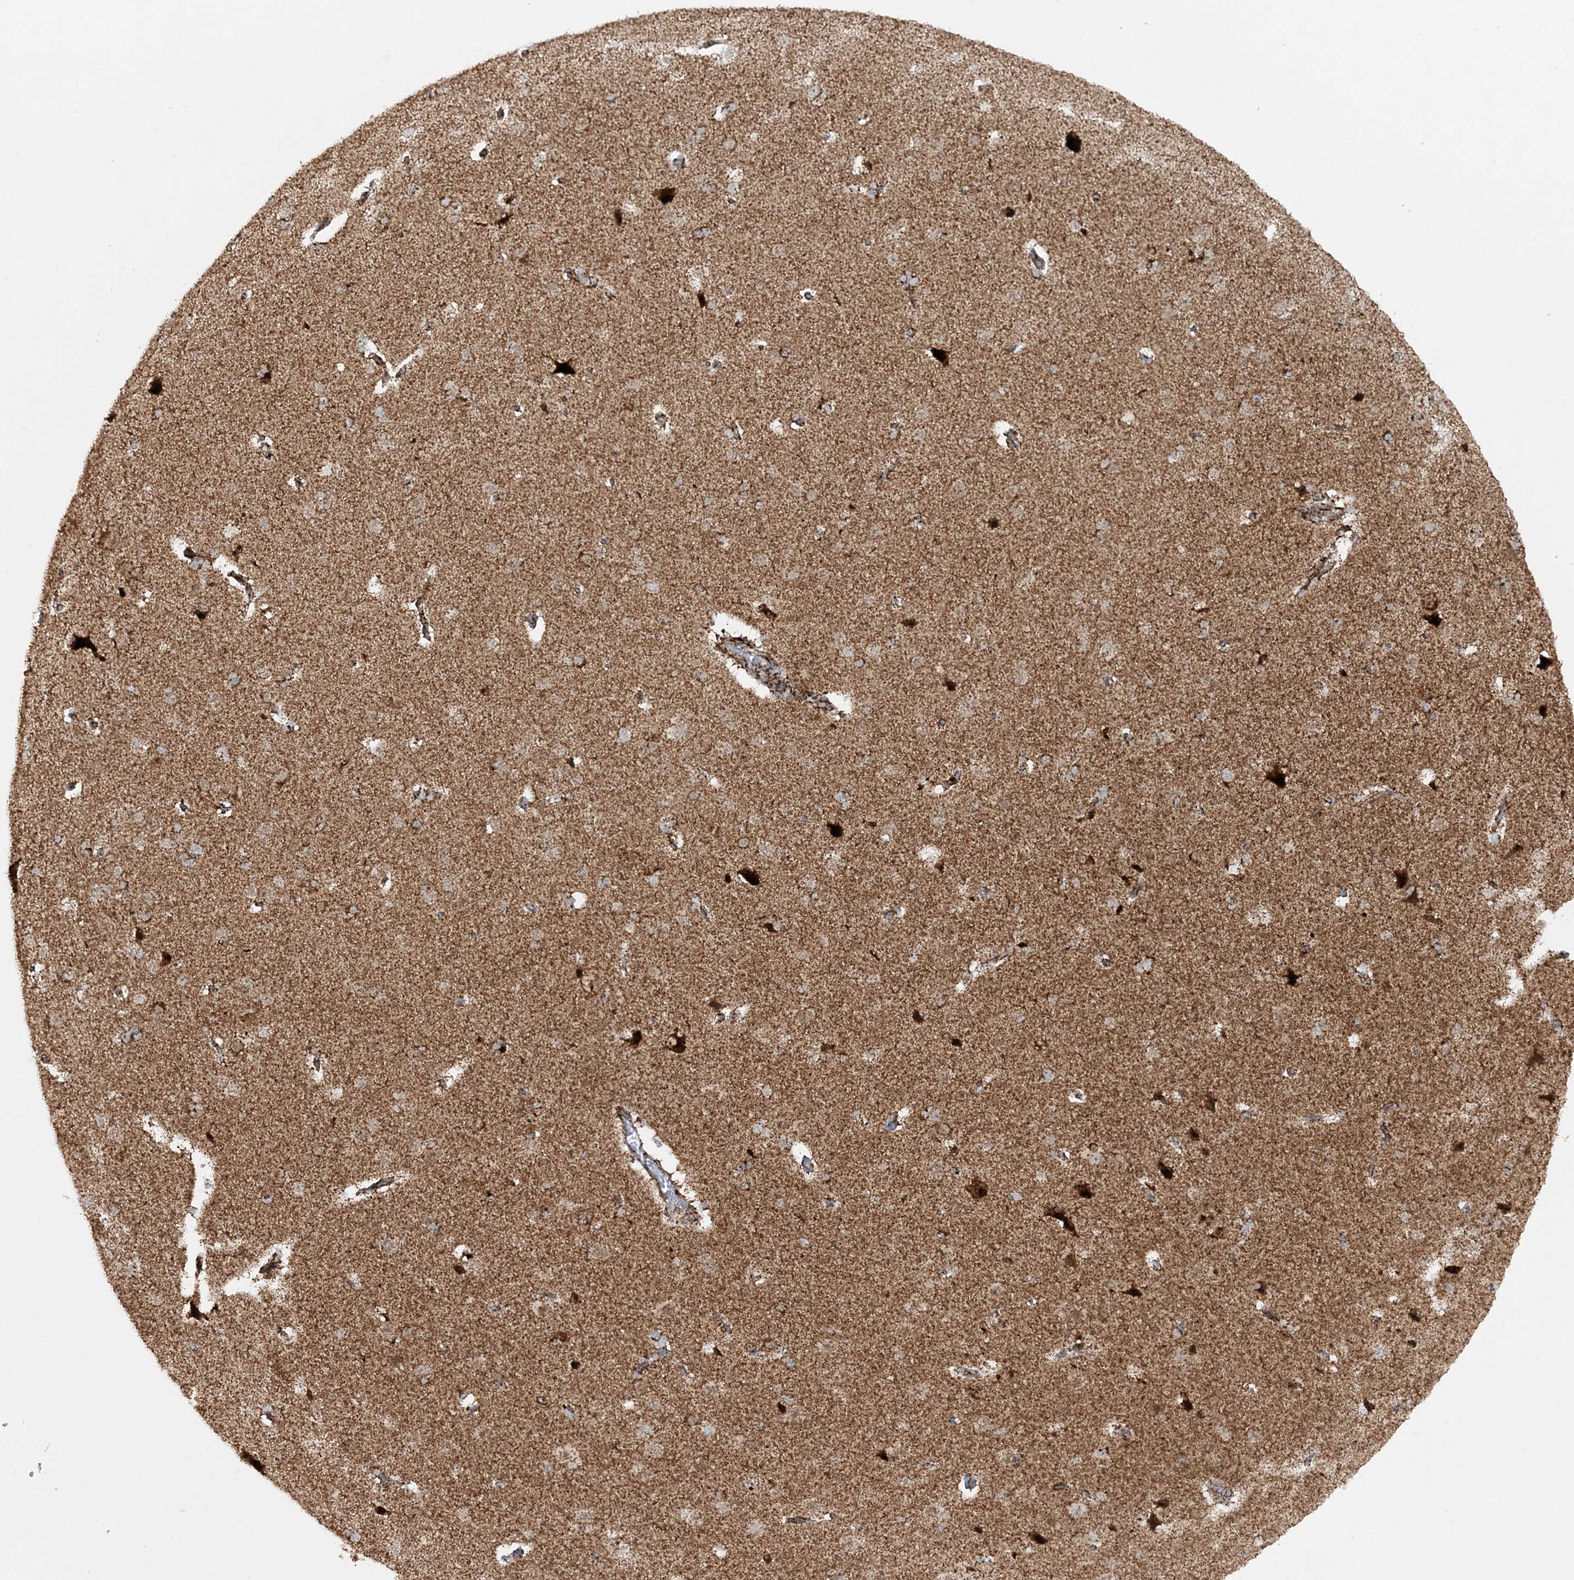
{"staining": {"intensity": "strong", "quantity": ">75%", "location": "cytoplasmic/membranous"}, "tissue": "cerebral cortex", "cell_type": "Endothelial cells", "image_type": "normal", "snomed": [{"axis": "morphology", "description": "Normal tissue, NOS"}, {"axis": "topography", "description": "Cerebral cortex"}], "caption": "Cerebral cortex stained with DAB IHC reveals high levels of strong cytoplasmic/membranous expression in approximately >75% of endothelial cells.", "gene": "CRY2", "patient": {"sex": "male", "age": 62}}